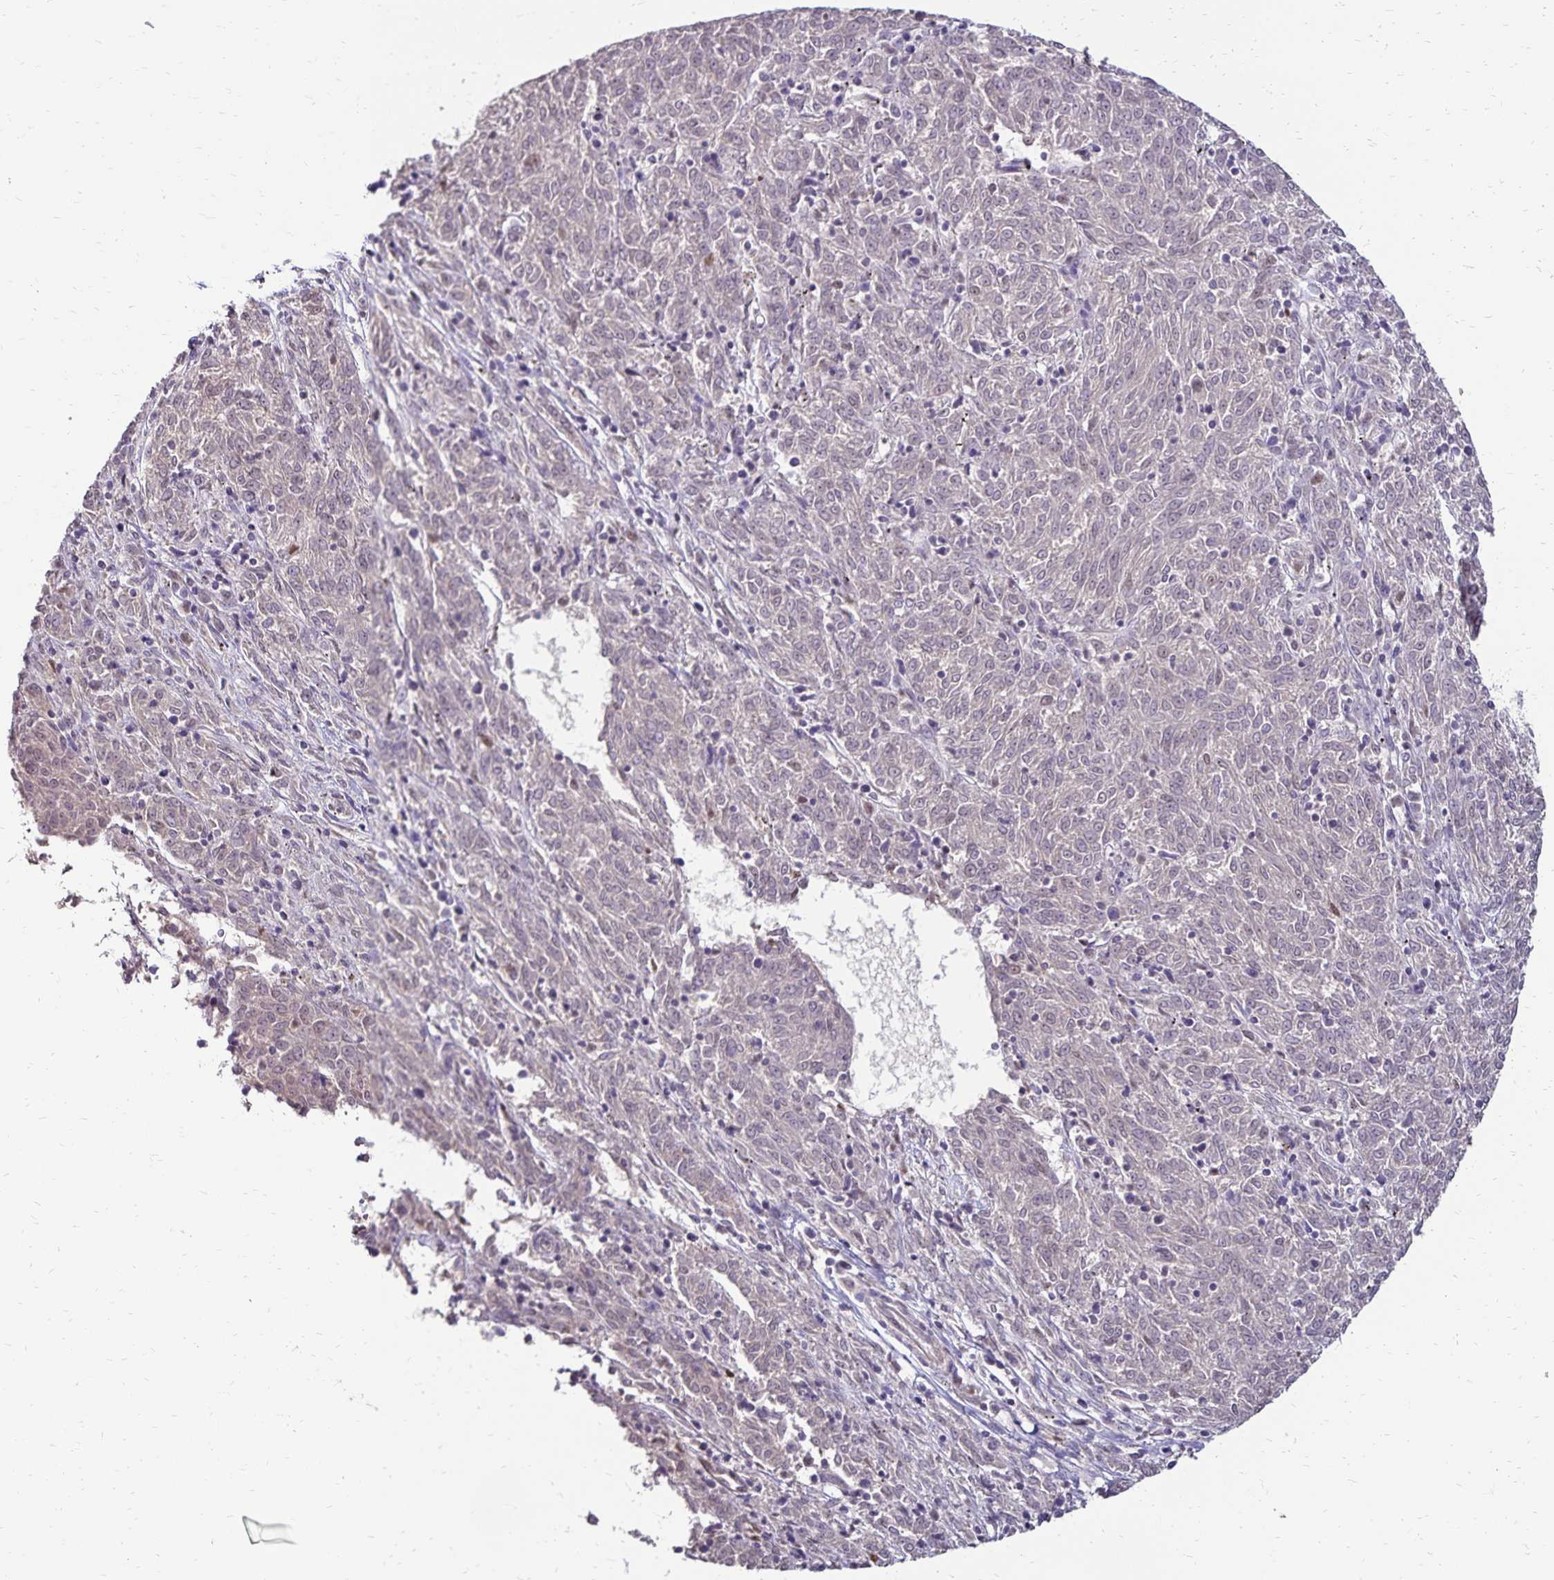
{"staining": {"intensity": "negative", "quantity": "none", "location": "none"}, "tissue": "melanoma", "cell_type": "Tumor cells", "image_type": "cancer", "snomed": [{"axis": "morphology", "description": "Malignant melanoma, NOS"}, {"axis": "topography", "description": "Skin"}], "caption": "Protein analysis of melanoma shows no significant staining in tumor cells. (Brightfield microscopy of DAB immunohistochemistry (IHC) at high magnification).", "gene": "POLB", "patient": {"sex": "female", "age": 72}}